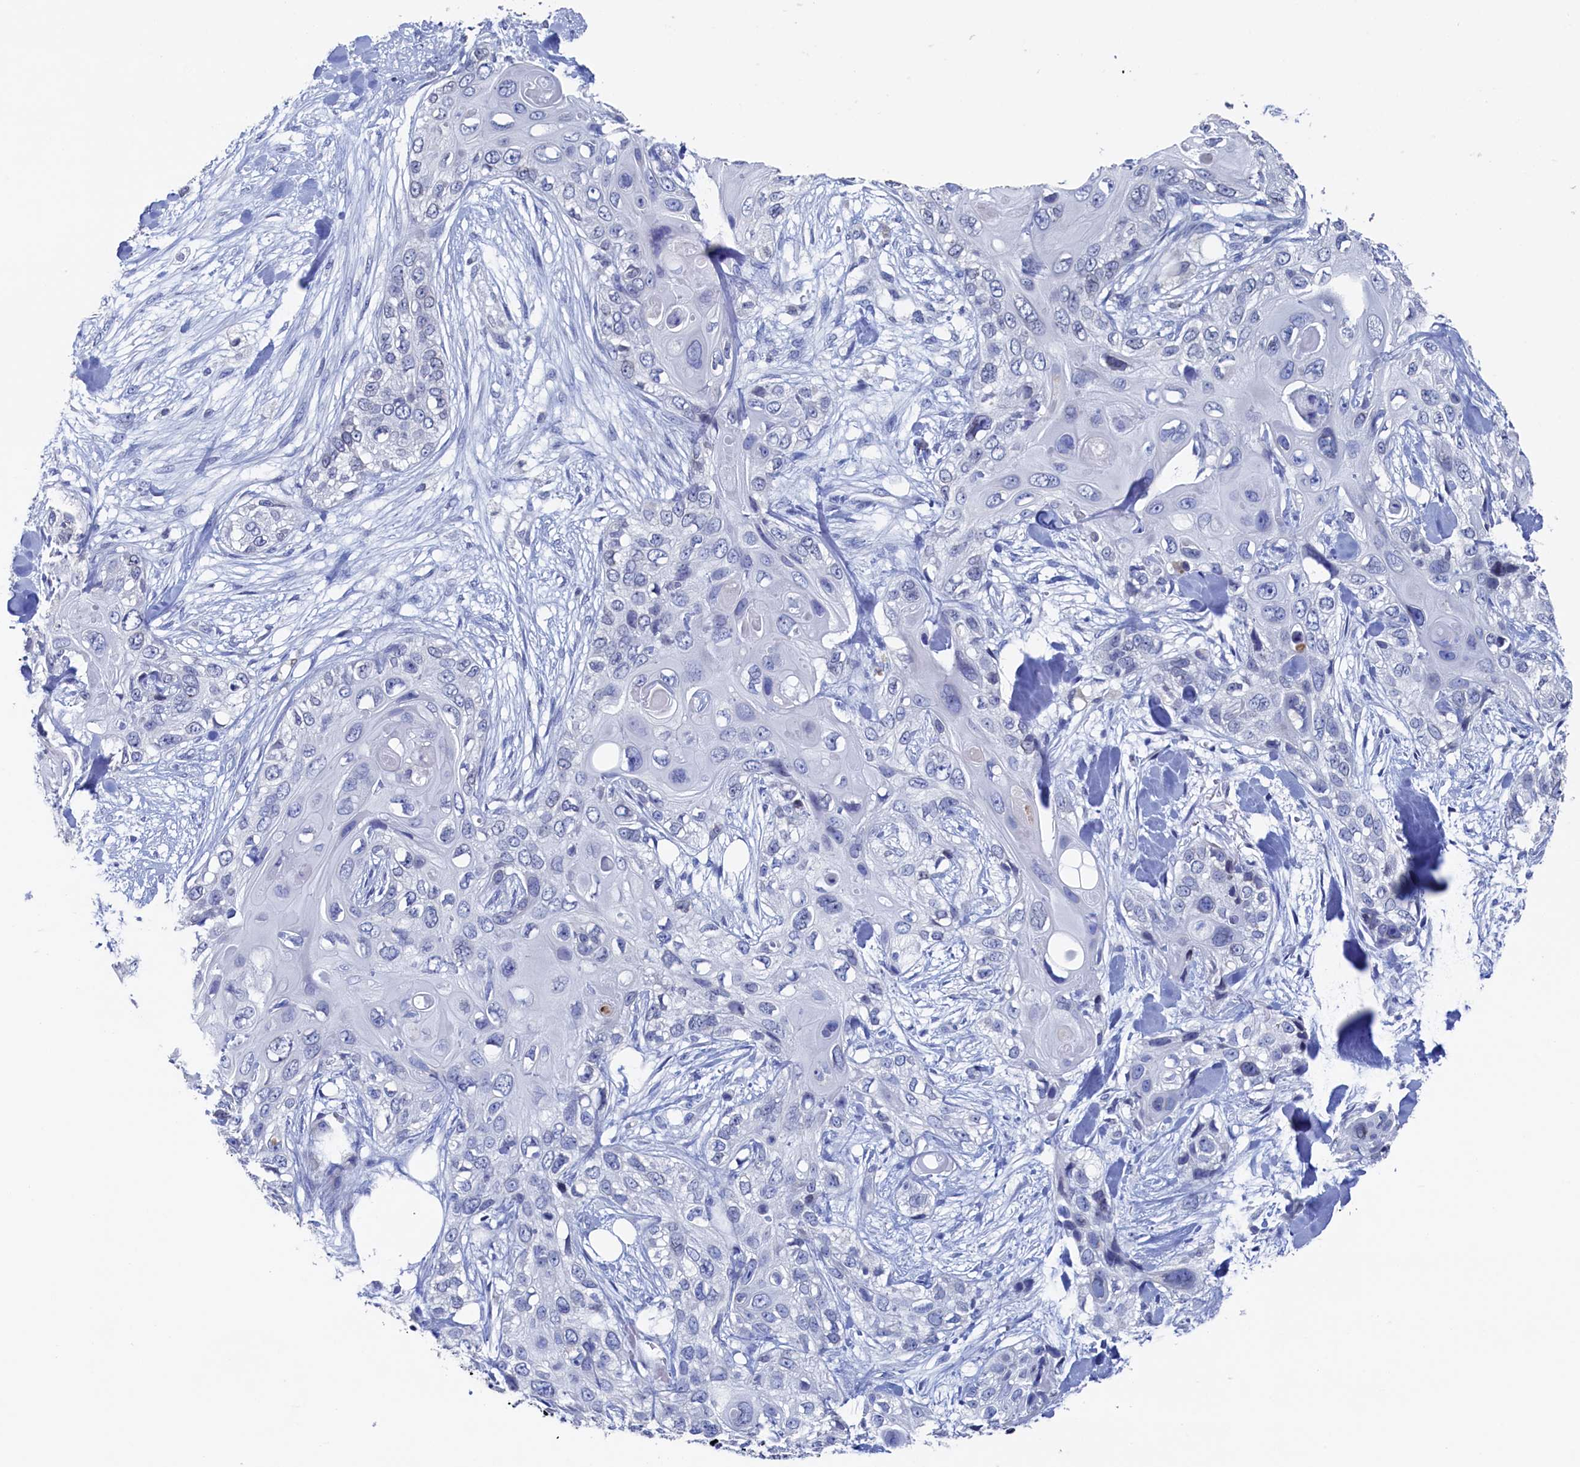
{"staining": {"intensity": "negative", "quantity": "none", "location": "none"}, "tissue": "skin cancer", "cell_type": "Tumor cells", "image_type": "cancer", "snomed": [{"axis": "morphology", "description": "Normal tissue, NOS"}, {"axis": "morphology", "description": "Squamous cell carcinoma, NOS"}, {"axis": "topography", "description": "Skin"}], "caption": "The micrograph demonstrates no staining of tumor cells in skin squamous cell carcinoma.", "gene": "C11orf54", "patient": {"sex": "male", "age": 72}}